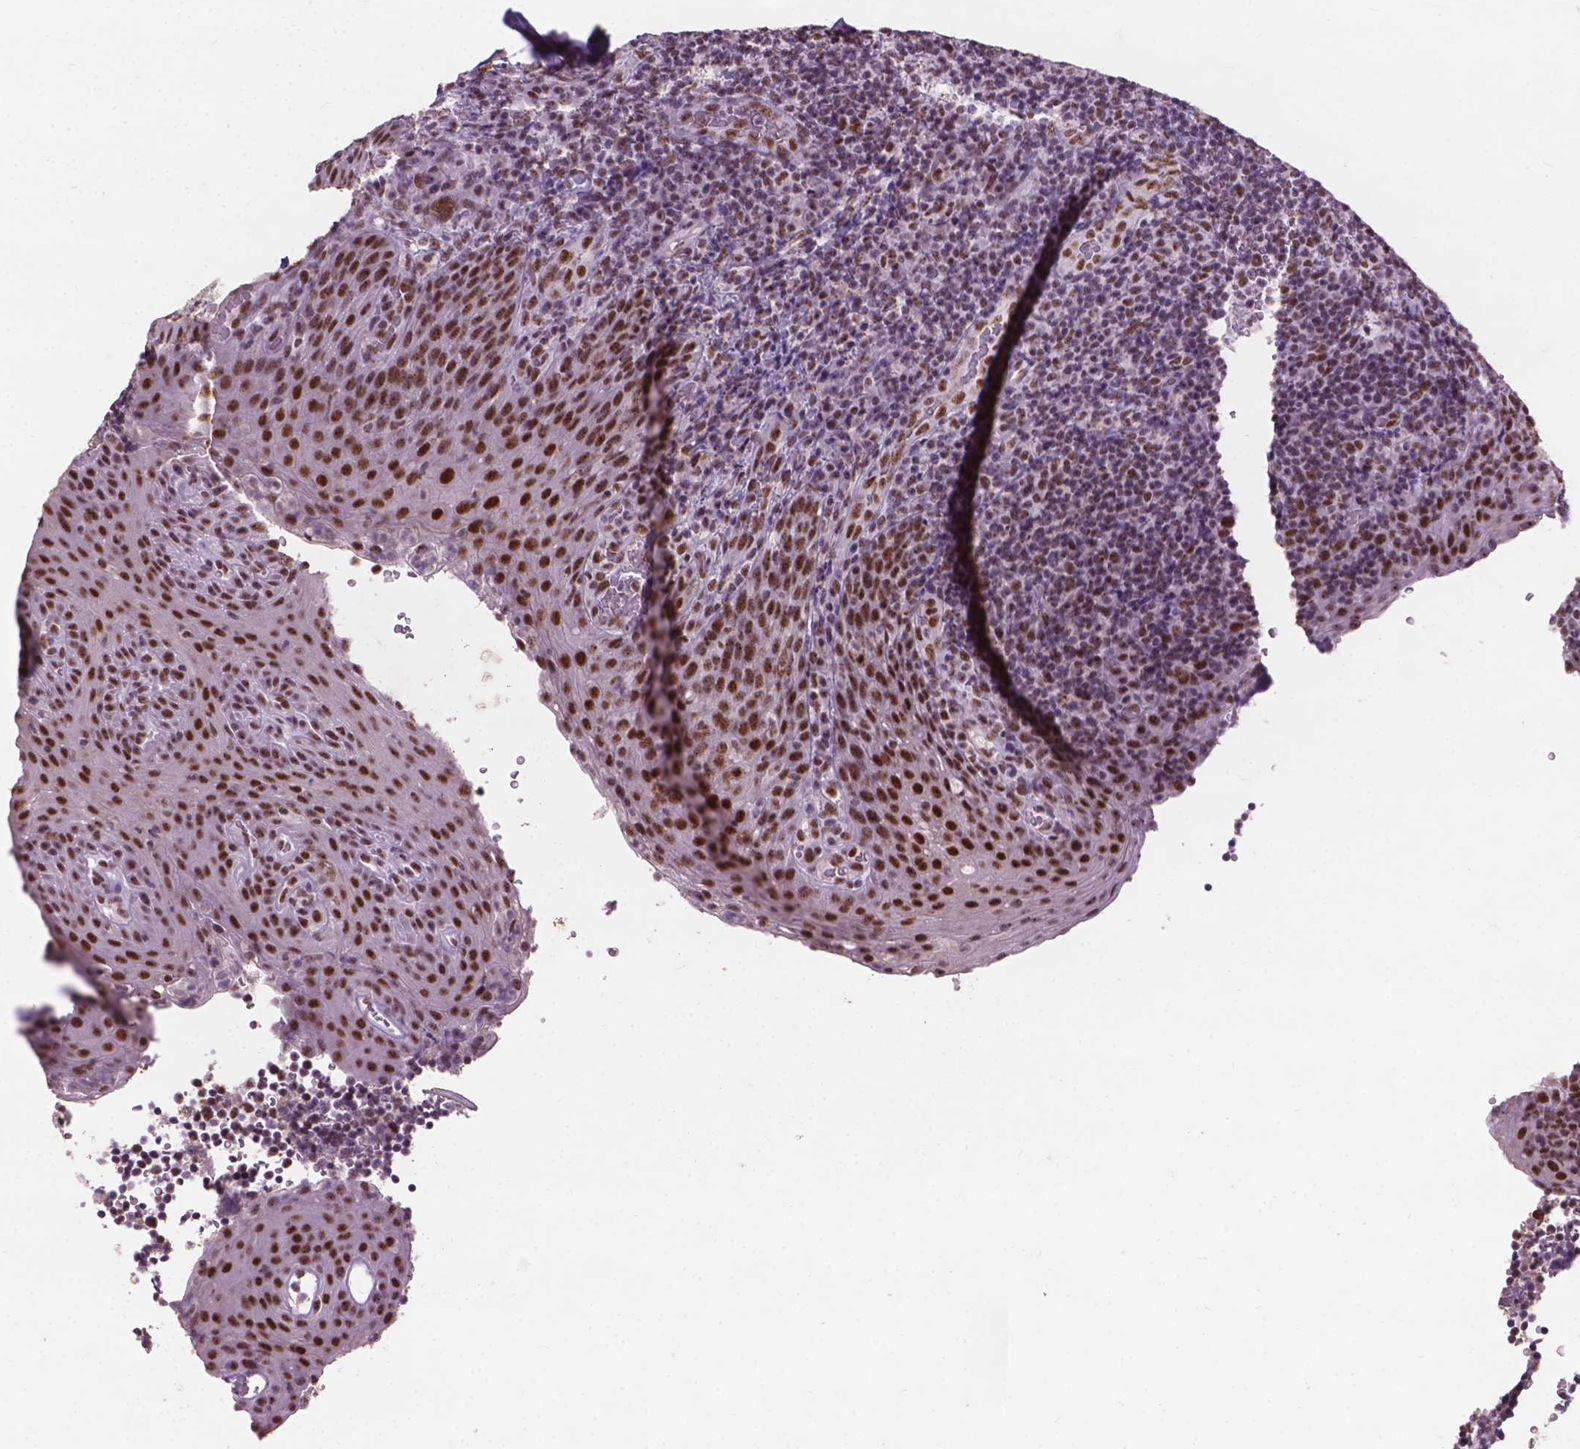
{"staining": {"intensity": "moderate", "quantity": ">75%", "location": "nuclear"}, "tissue": "tonsil", "cell_type": "Germinal center cells", "image_type": "normal", "snomed": [{"axis": "morphology", "description": "Normal tissue, NOS"}, {"axis": "topography", "description": "Tonsil"}], "caption": "Unremarkable tonsil demonstrates moderate nuclear staining in approximately >75% of germinal center cells, visualized by immunohistochemistry.", "gene": "COIL", "patient": {"sex": "male", "age": 17}}